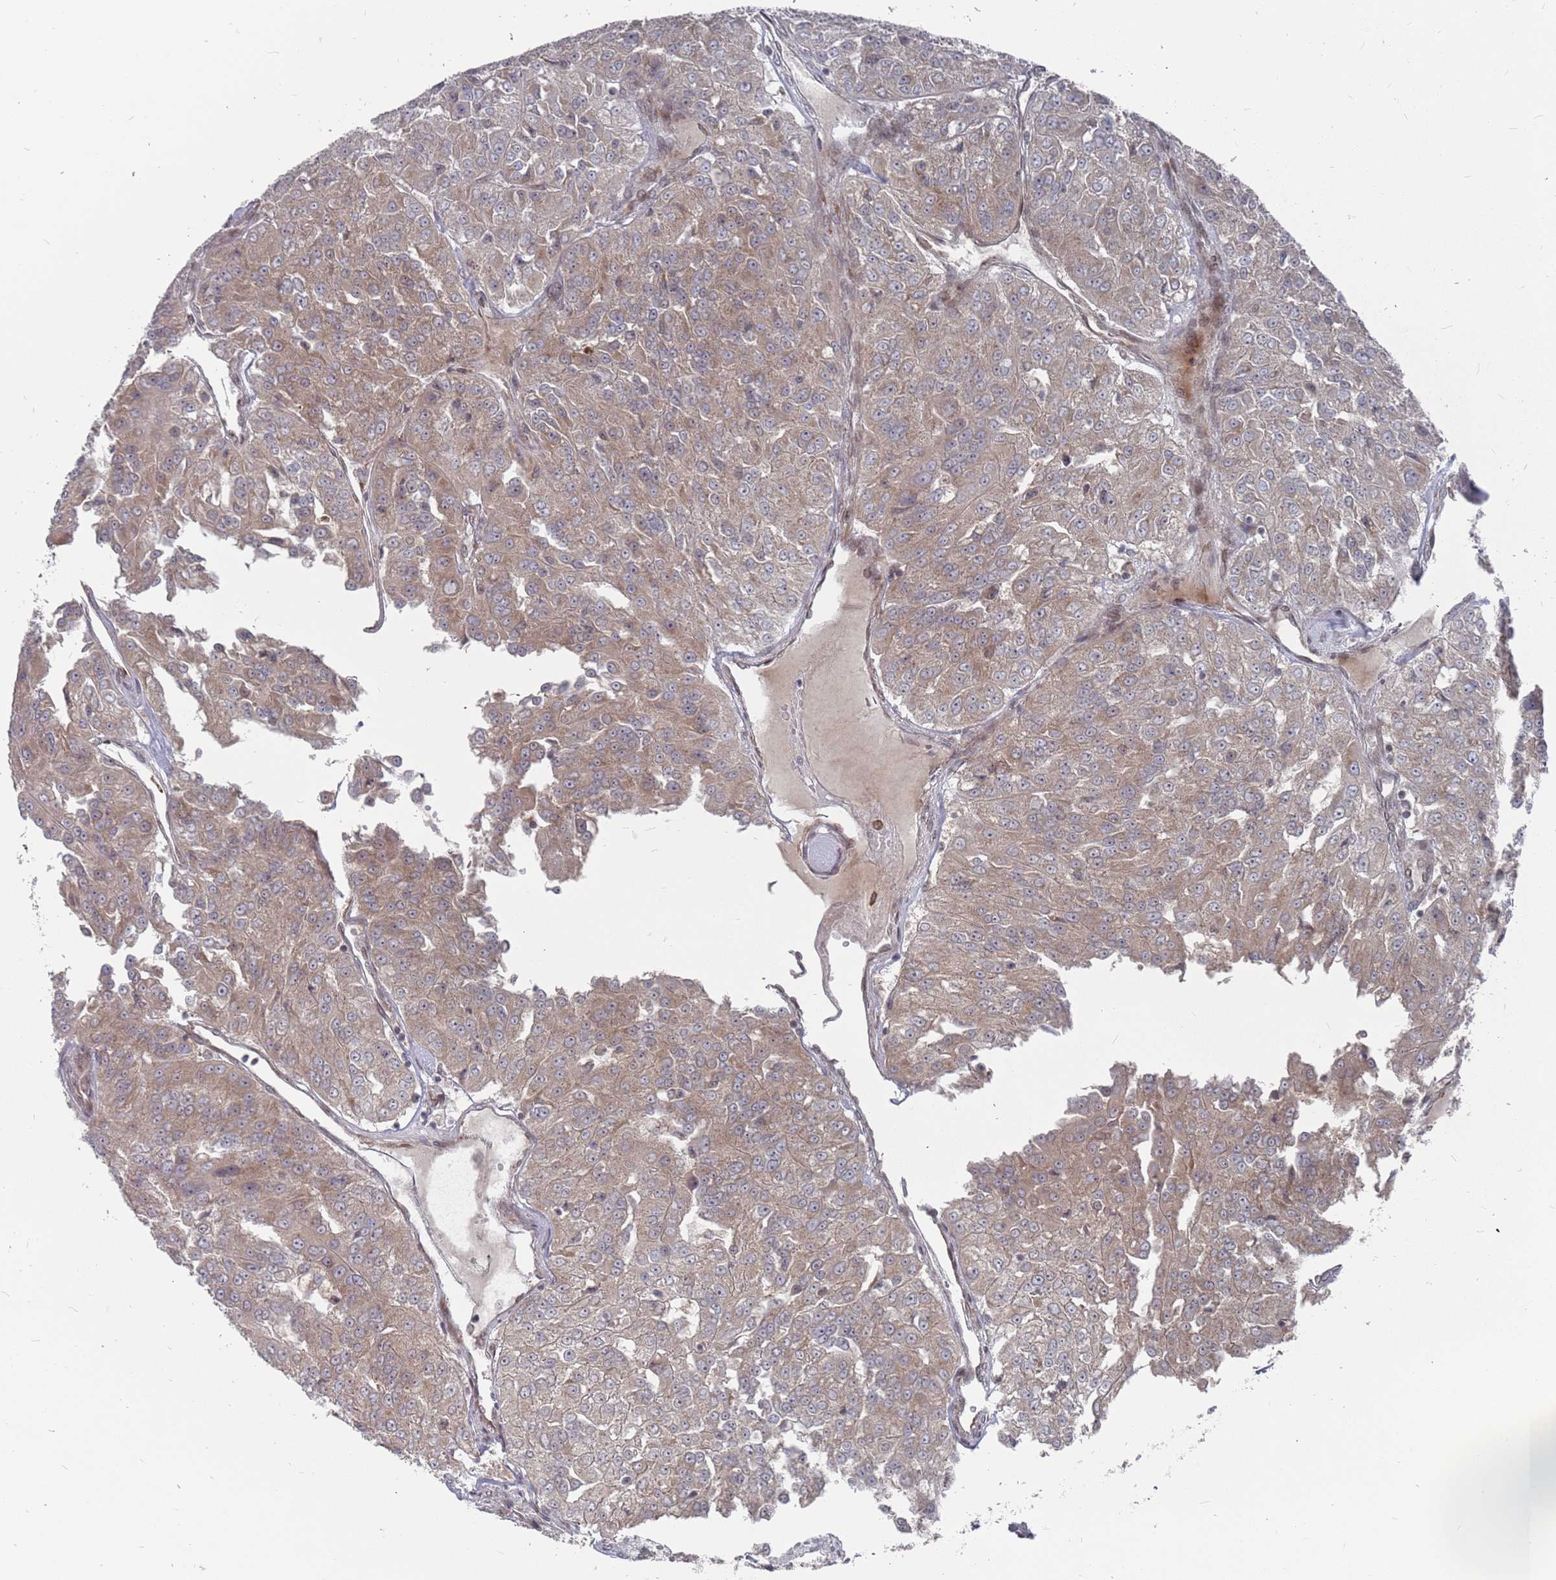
{"staining": {"intensity": "weak", "quantity": ">75%", "location": "cytoplasmic/membranous"}, "tissue": "renal cancer", "cell_type": "Tumor cells", "image_type": "cancer", "snomed": [{"axis": "morphology", "description": "Adenocarcinoma, NOS"}, {"axis": "topography", "description": "Kidney"}], "caption": "Protein analysis of renal cancer (adenocarcinoma) tissue shows weak cytoplasmic/membranous staining in approximately >75% of tumor cells.", "gene": "FMO4", "patient": {"sex": "female", "age": 63}}